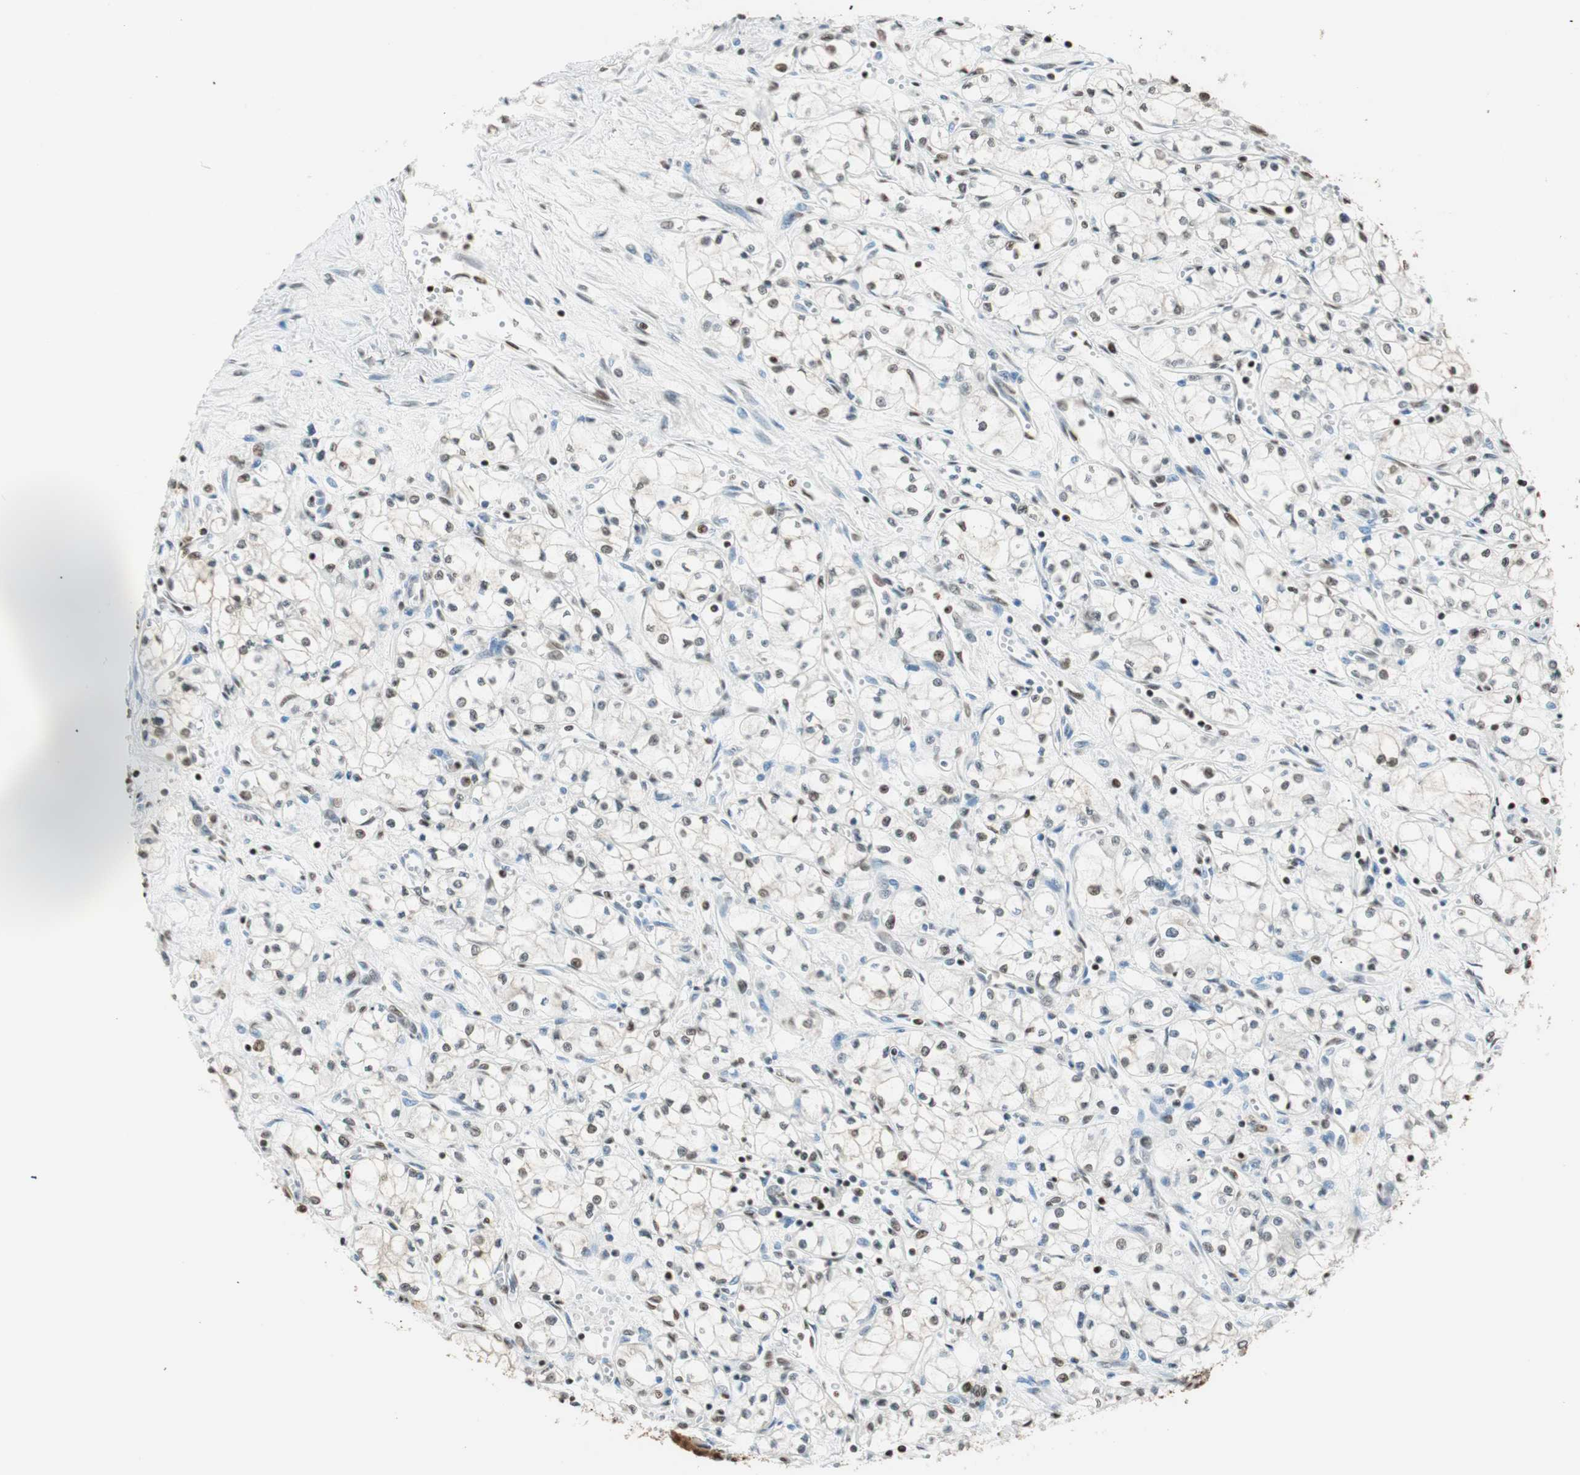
{"staining": {"intensity": "negative", "quantity": "none", "location": "none"}, "tissue": "renal cancer", "cell_type": "Tumor cells", "image_type": "cancer", "snomed": [{"axis": "morphology", "description": "Normal tissue, NOS"}, {"axis": "morphology", "description": "Adenocarcinoma, NOS"}, {"axis": "topography", "description": "Kidney"}], "caption": "This is an IHC micrograph of human renal cancer (adenocarcinoma). There is no staining in tumor cells.", "gene": "FANCG", "patient": {"sex": "male", "age": 59}}